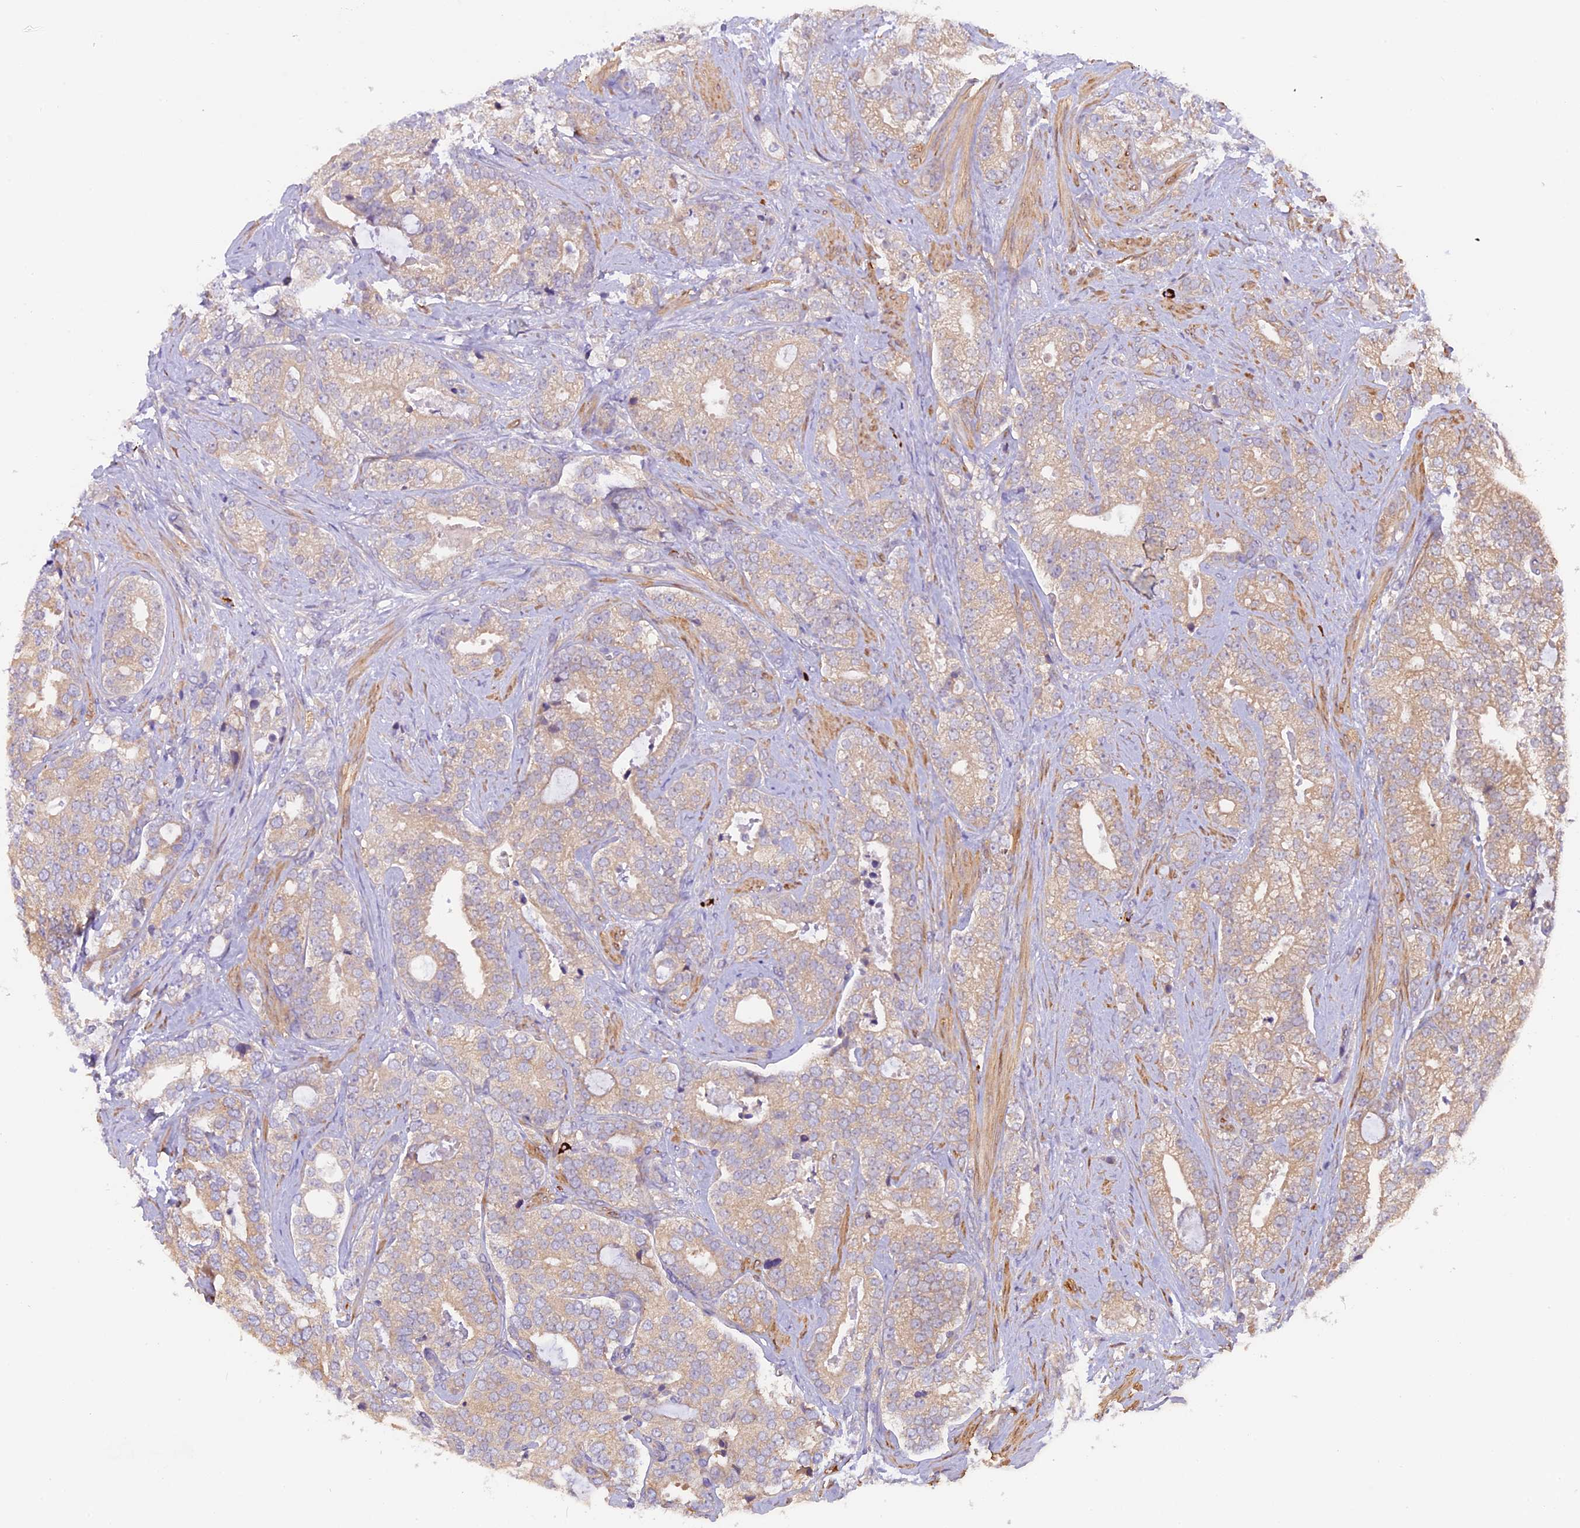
{"staining": {"intensity": "weak", "quantity": "25%-75%", "location": "cytoplasmic/membranous"}, "tissue": "prostate cancer", "cell_type": "Tumor cells", "image_type": "cancer", "snomed": [{"axis": "morphology", "description": "Adenocarcinoma, High grade"}, {"axis": "topography", "description": "Prostate and seminal vesicle, NOS"}], "caption": "High-grade adenocarcinoma (prostate) was stained to show a protein in brown. There is low levels of weak cytoplasmic/membranous staining in approximately 25%-75% of tumor cells.", "gene": "CCDC9B", "patient": {"sex": "male", "age": 67}}